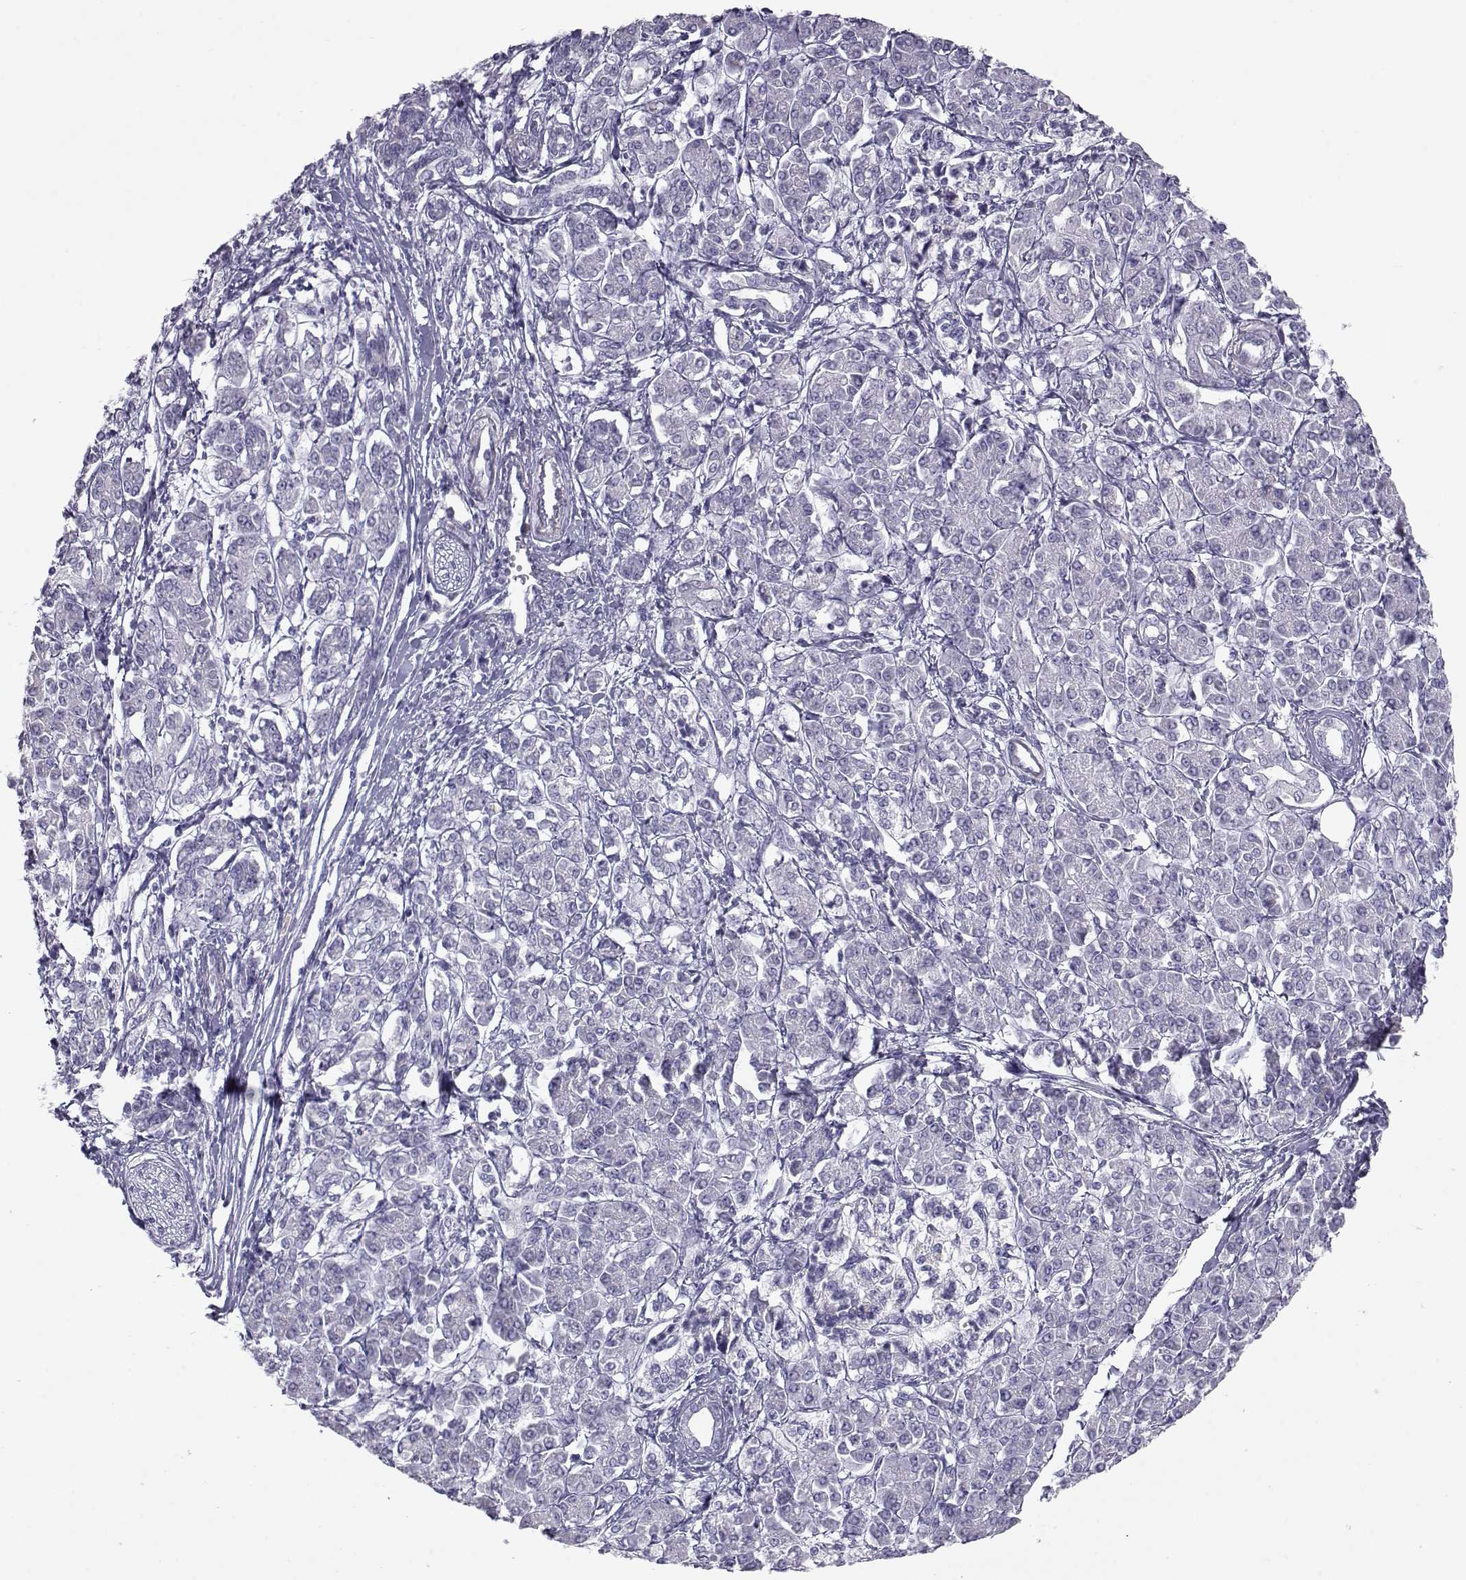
{"staining": {"intensity": "negative", "quantity": "none", "location": "none"}, "tissue": "pancreatic cancer", "cell_type": "Tumor cells", "image_type": "cancer", "snomed": [{"axis": "morphology", "description": "Adenocarcinoma, NOS"}, {"axis": "topography", "description": "Pancreas"}], "caption": "Immunohistochemistry (IHC) micrograph of human pancreatic adenocarcinoma stained for a protein (brown), which reveals no expression in tumor cells.", "gene": "NPVF", "patient": {"sex": "female", "age": 68}}